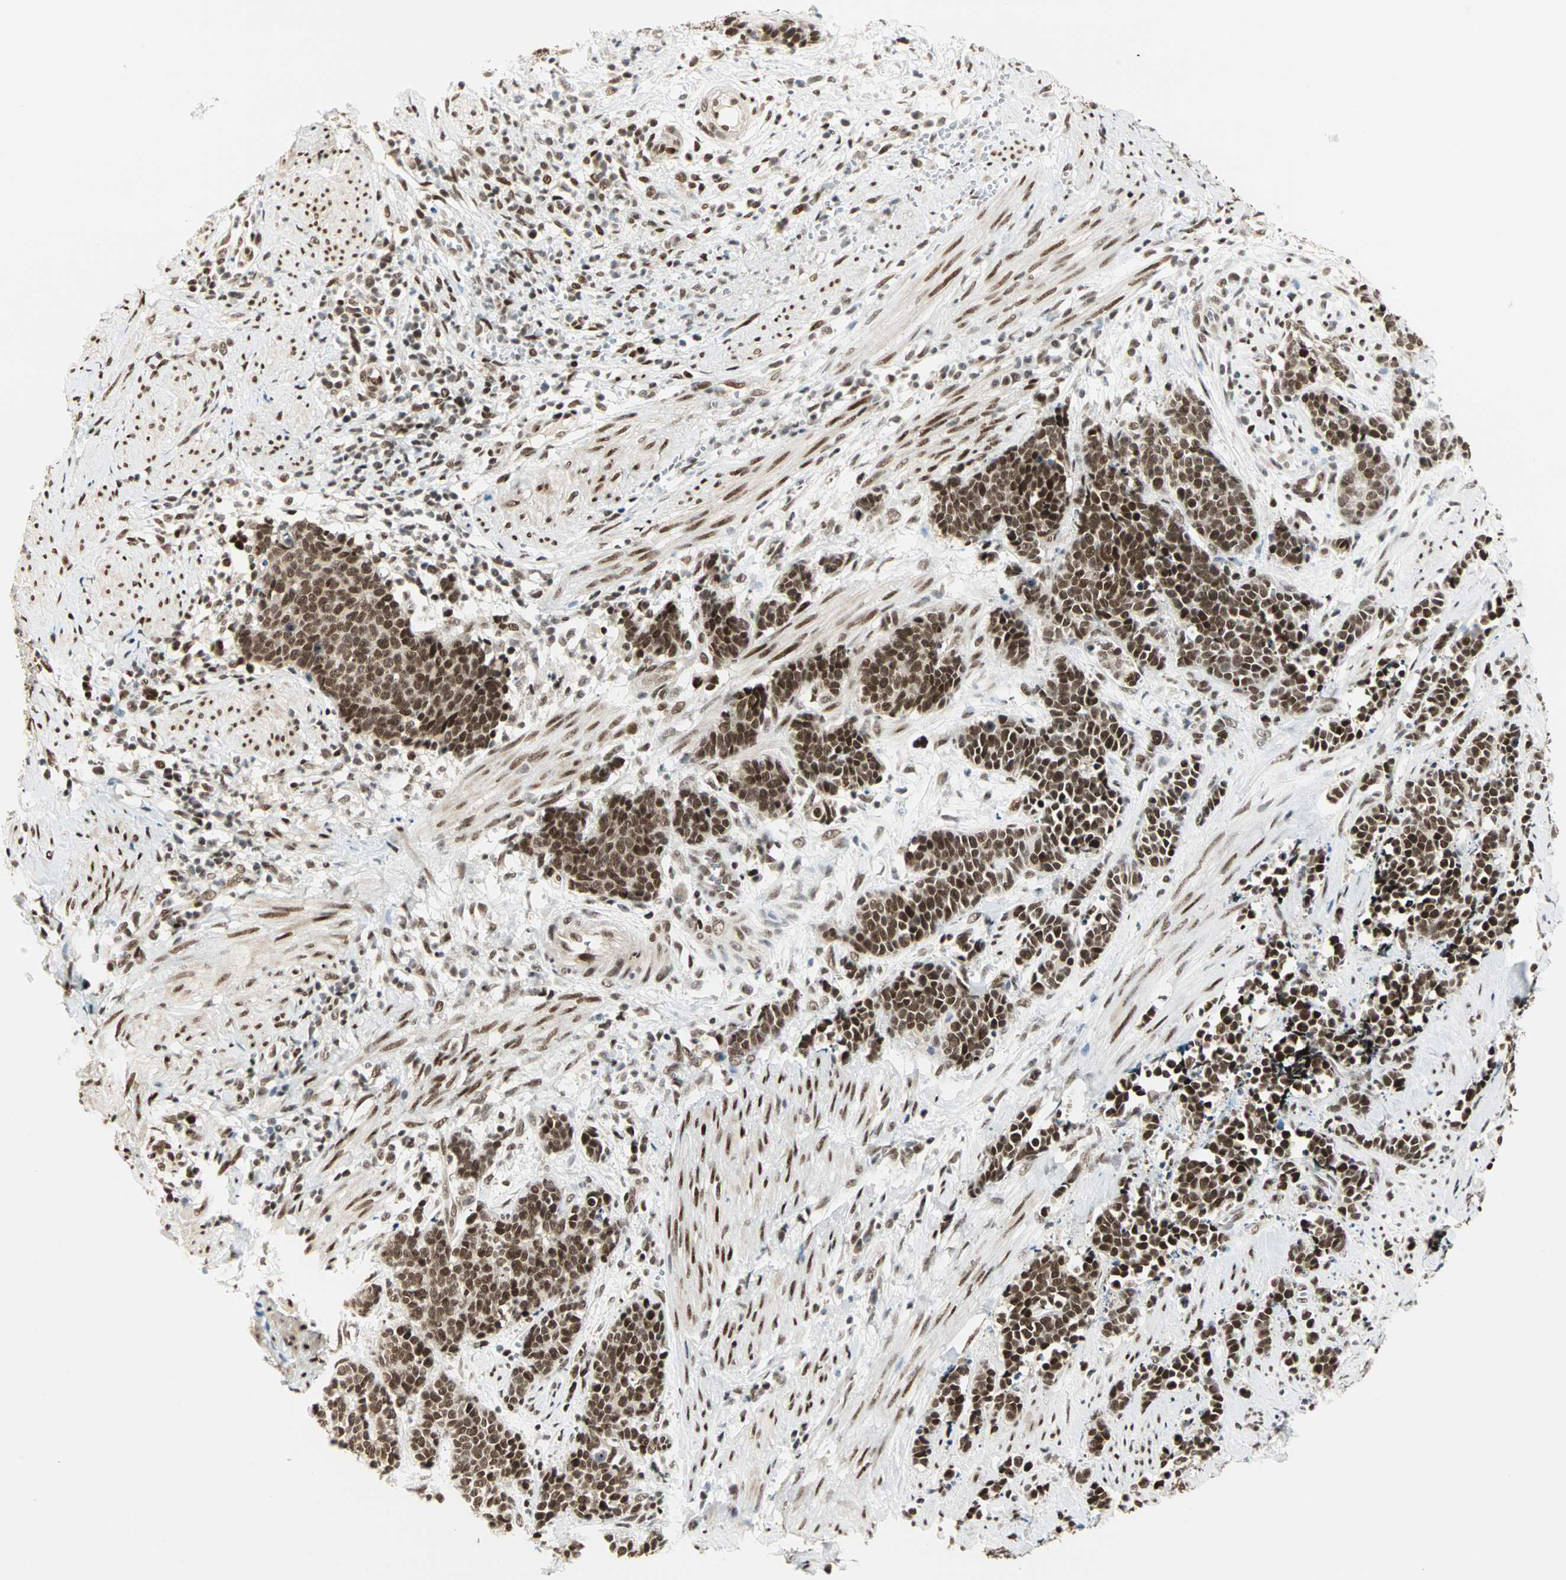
{"staining": {"intensity": "strong", "quantity": ">75%", "location": "nuclear"}, "tissue": "cervical cancer", "cell_type": "Tumor cells", "image_type": "cancer", "snomed": [{"axis": "morphology", "description": "Squamous cell carcinoma, NOS"}, {"axis": "topography", "description": "Cervix"}], "caption": "Protein positivity by immunohistochemistry (IHC) shows strong nuclear staining in approximately >75% of tumor cells in squamous cell carcinoma (cervical).", "gene": "BLM", "patient": {"sex": "female", "age": 35}}